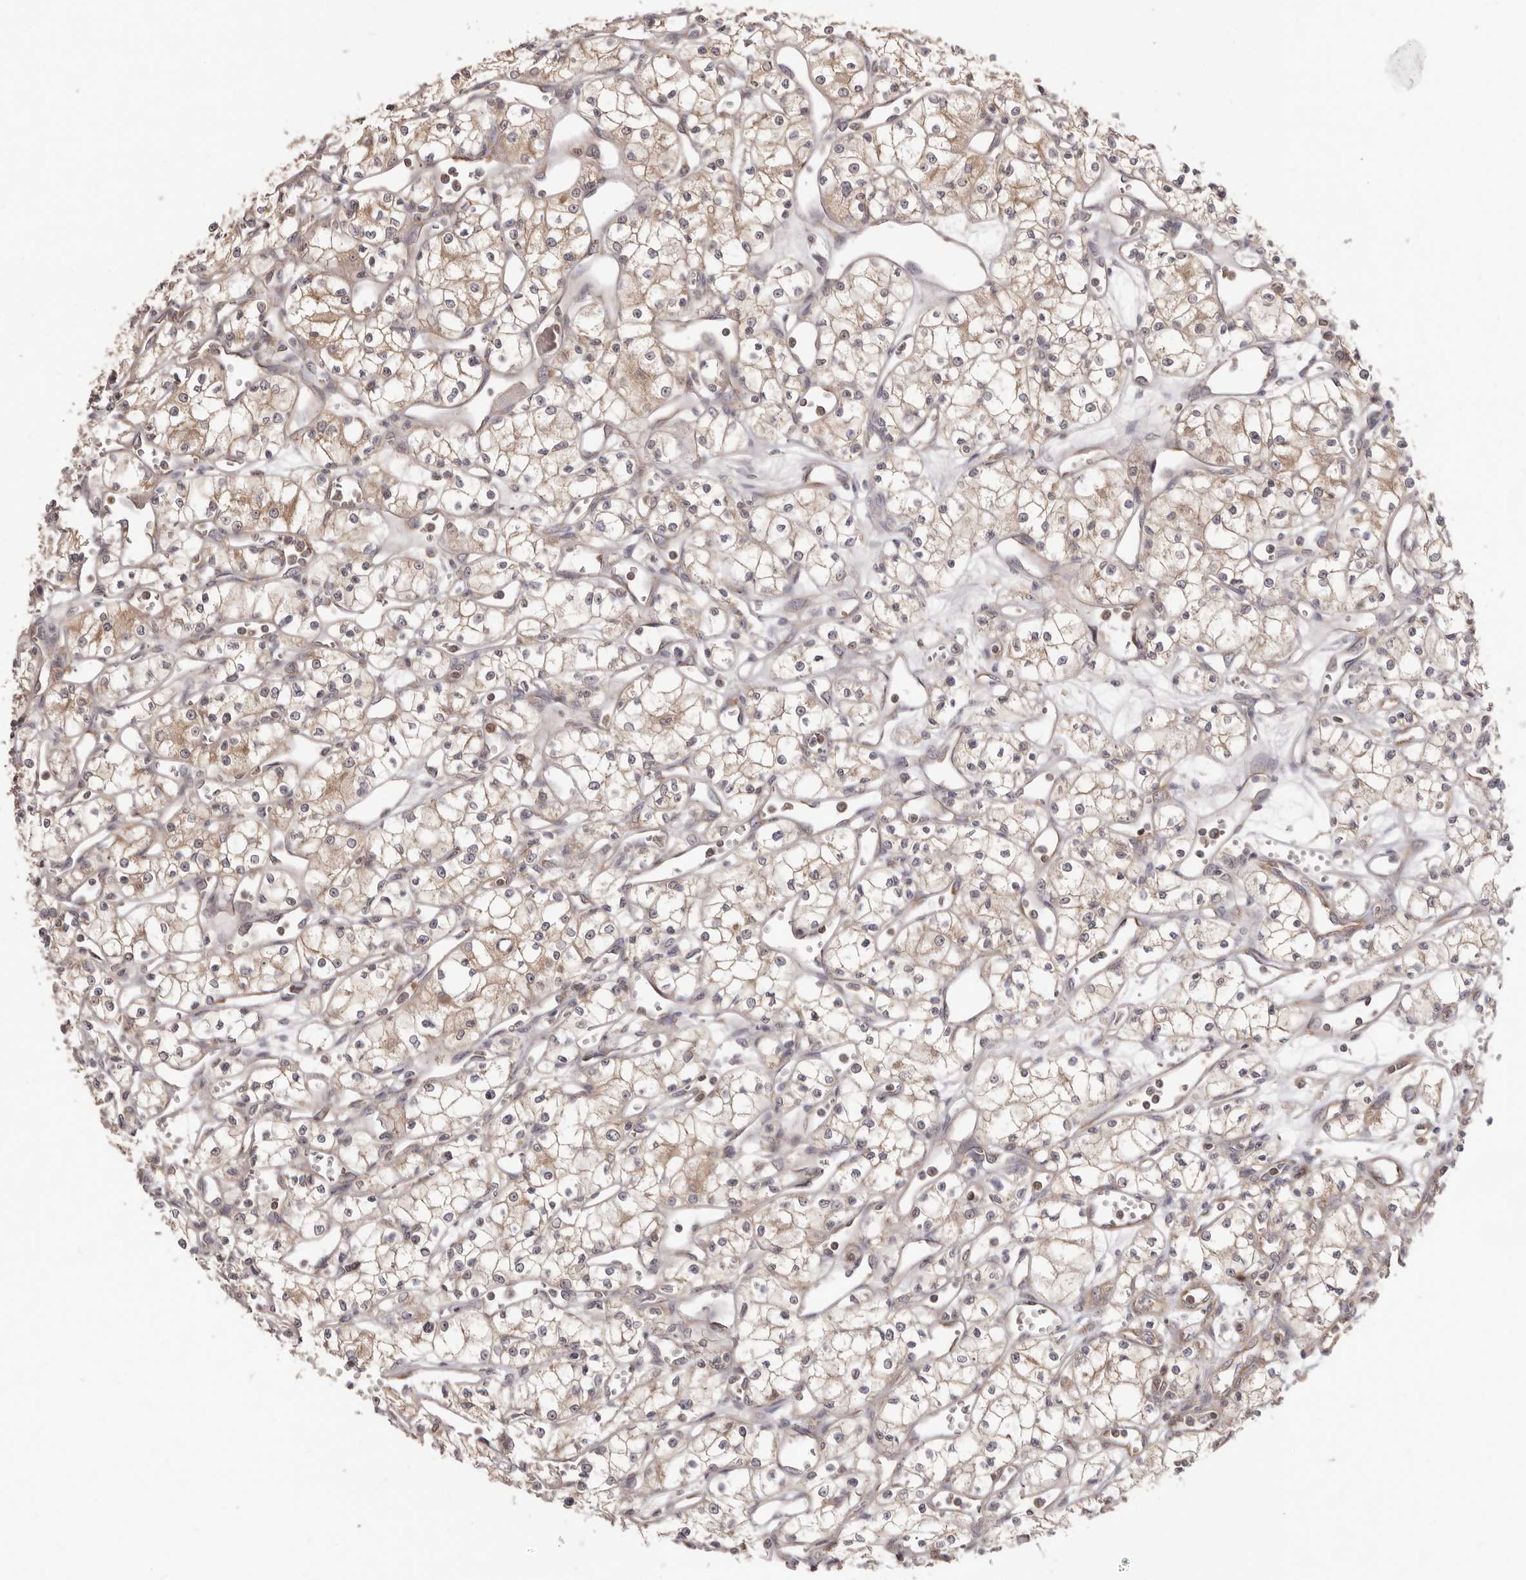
{"staining": {"intensity": "weak", "quantity": "25%-75%", "location": "cytoplasmic/membranous"}, "tissue": "renal cancer", "cell_type": "Tumor cells", "image_type": "cancer", "snomed": [{"axis": "morphology", "description": "Adenocarcinoma, NOS"}, {"axis": "topography", "description": "Kidney"}], "caption": "Protein staining displays weak cytoplasmic/membranous expression in approximately 25%-75% of tumor cells in adenocarcinoma (renal).", "gene": "EEF1E1", "patient": {"sex": "male", "age": 59}}